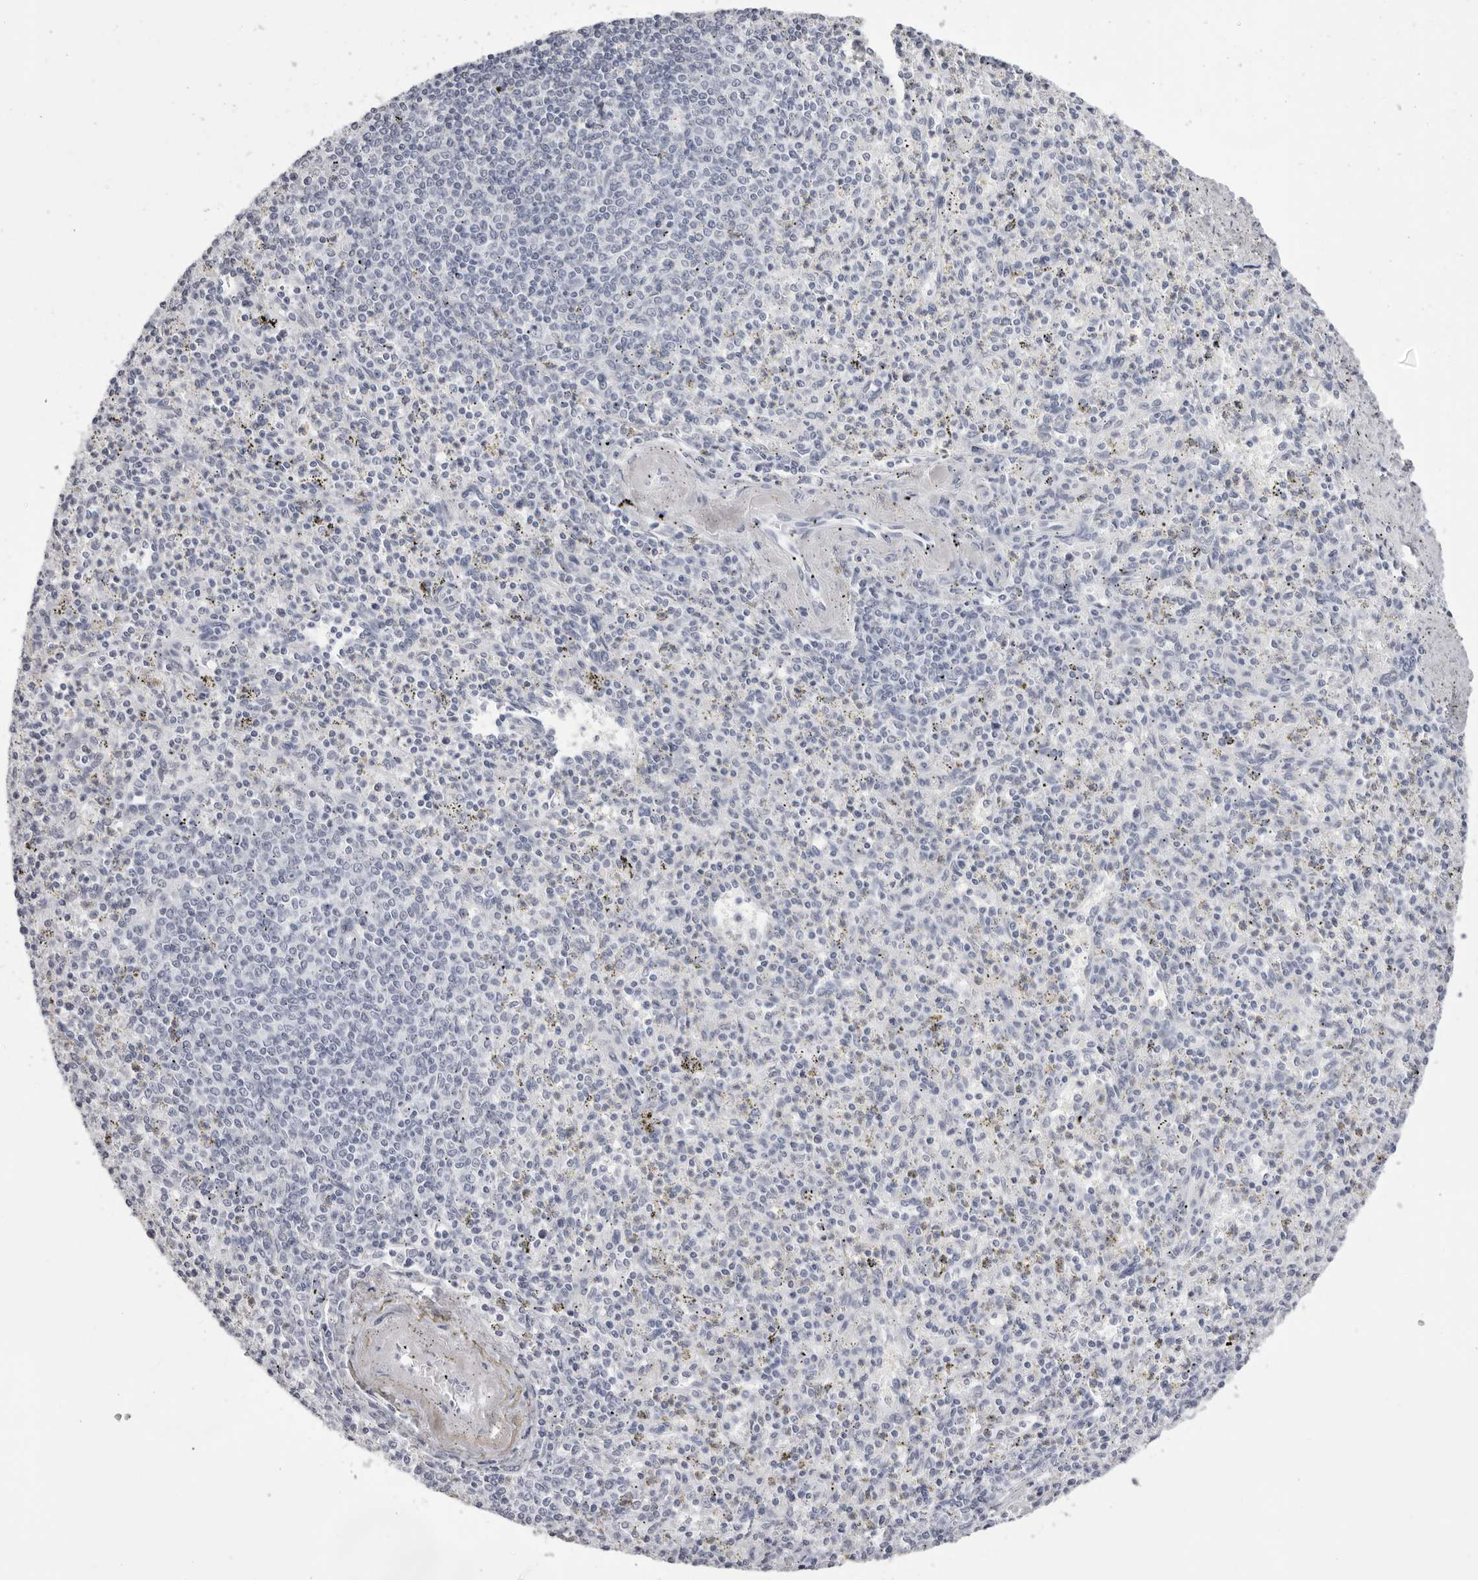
{"staining": {"intensity": "negative", "quantity": "none", "location": "none"}, "tissue": "spleen", "cell_type": "Cells in red pulp", "image_type": "normal", "snomed": [{"axis": "morphology", "description": "Normal tissue, NOS"}, {"axis": "topography", "description": "Spleen"}], "caption": "Immunohistochemistry image of normal spleen stained for a protein (brown), which displays no expression in cells in red pulp. Brightfield microscopy of immunohistochemistry (IHC) stained with DAB (brown) and hematoxylin (blue), captured at high magnification.", "gene": "TMOD4", "patient": {"sex": "male", "age": 72}}